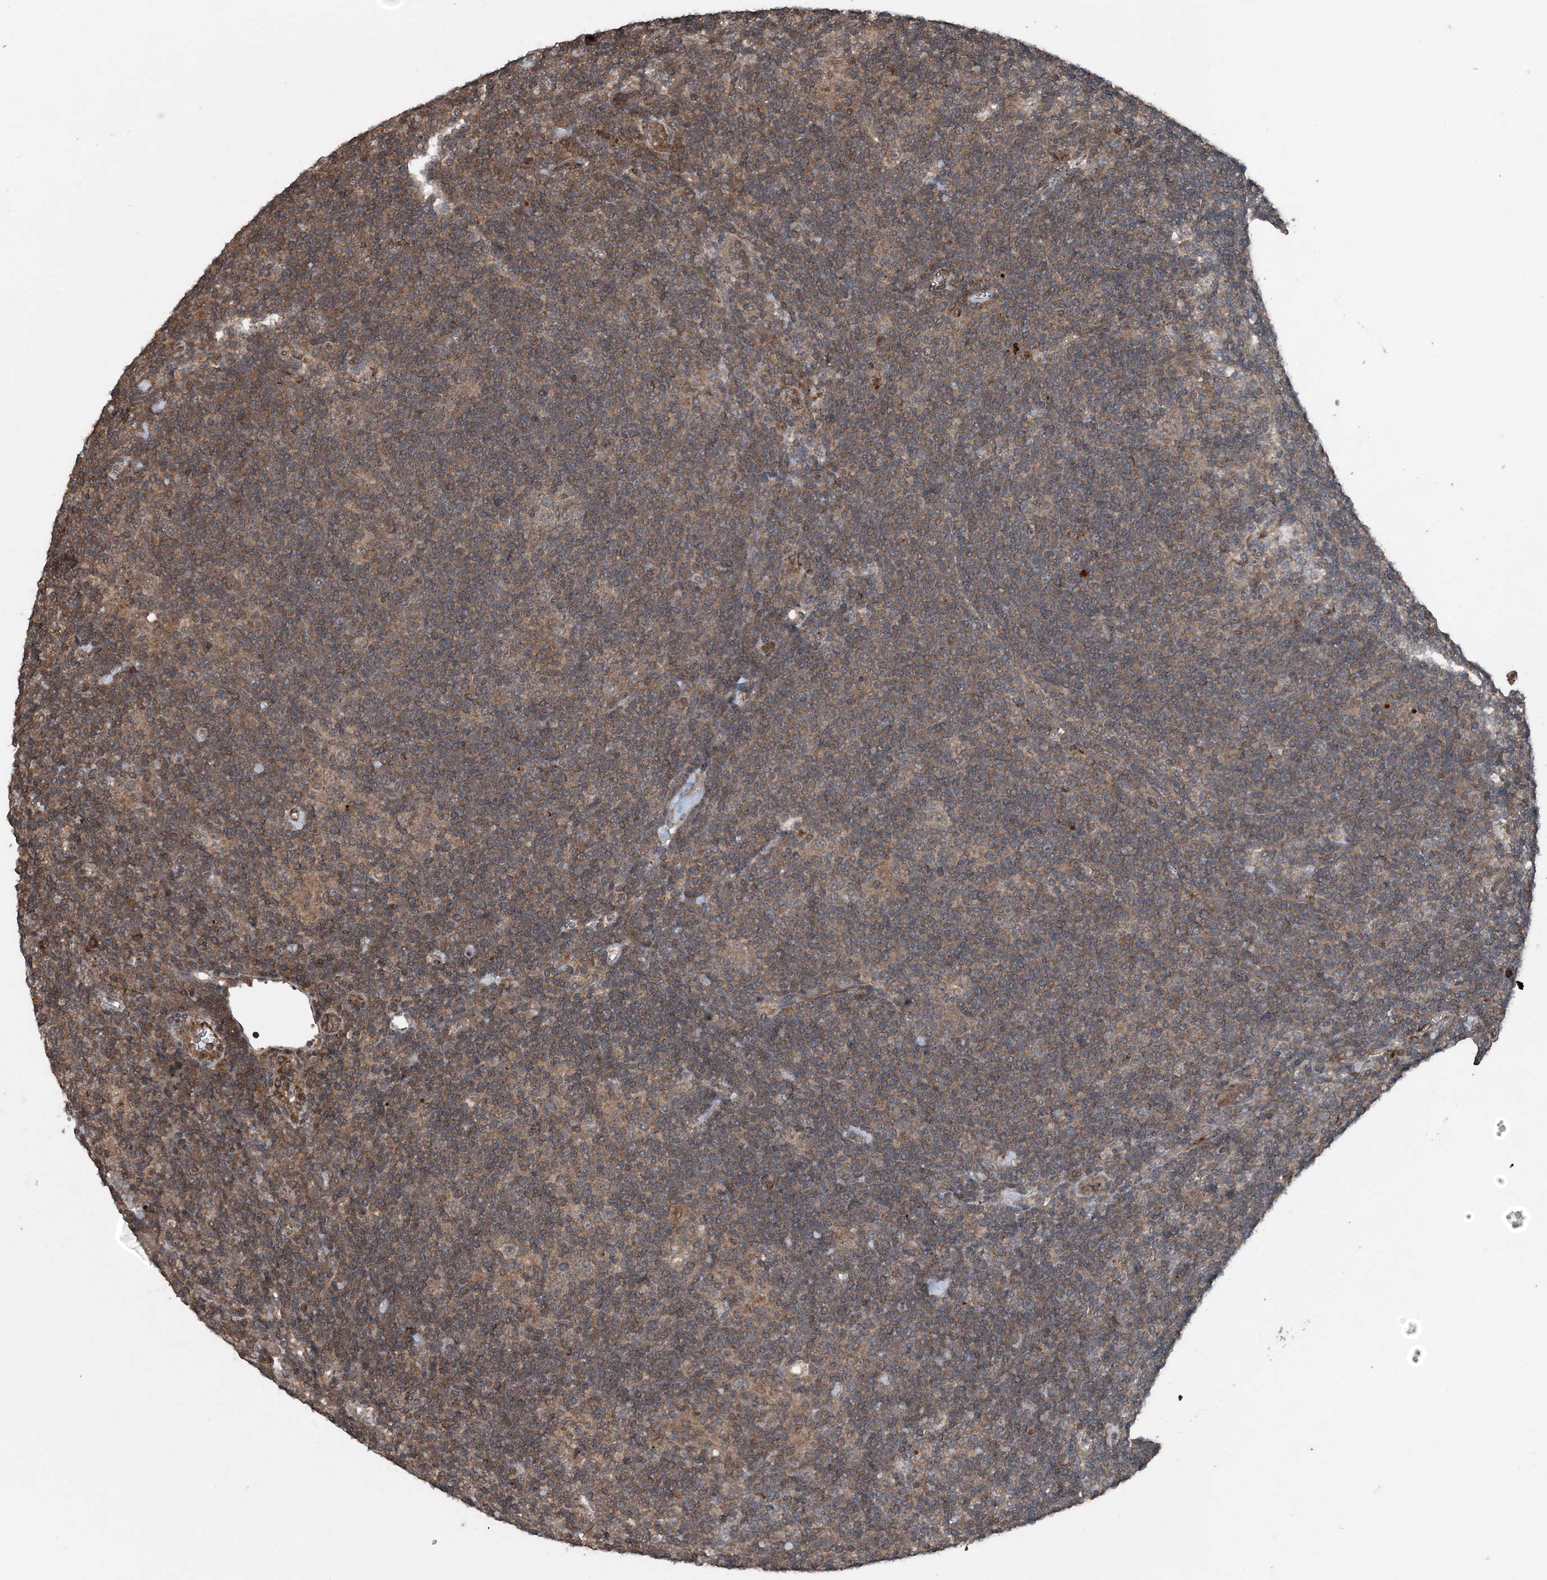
{"staining": {"intensity": "weak", "quantity": "<25%", "location": "cytoplasmic/membranous"}, "tissue": "lymphoma", "cell_type": "Tumor cells", "image_type": "cancer", "snomed": [{"axis": "morphology", "description": "Hodgkin's disease, NOS"}, {"axis": "topography", "description": "Lymph node"}], "caption": "High magnification brightfield microscopy of lymphoma stained with DAB (brown) and counterstained with hematoxylin (blue): tumor cells show no significant staining.", "gene": "CFL1", "patient": {"sex": "female", "age": 57}}